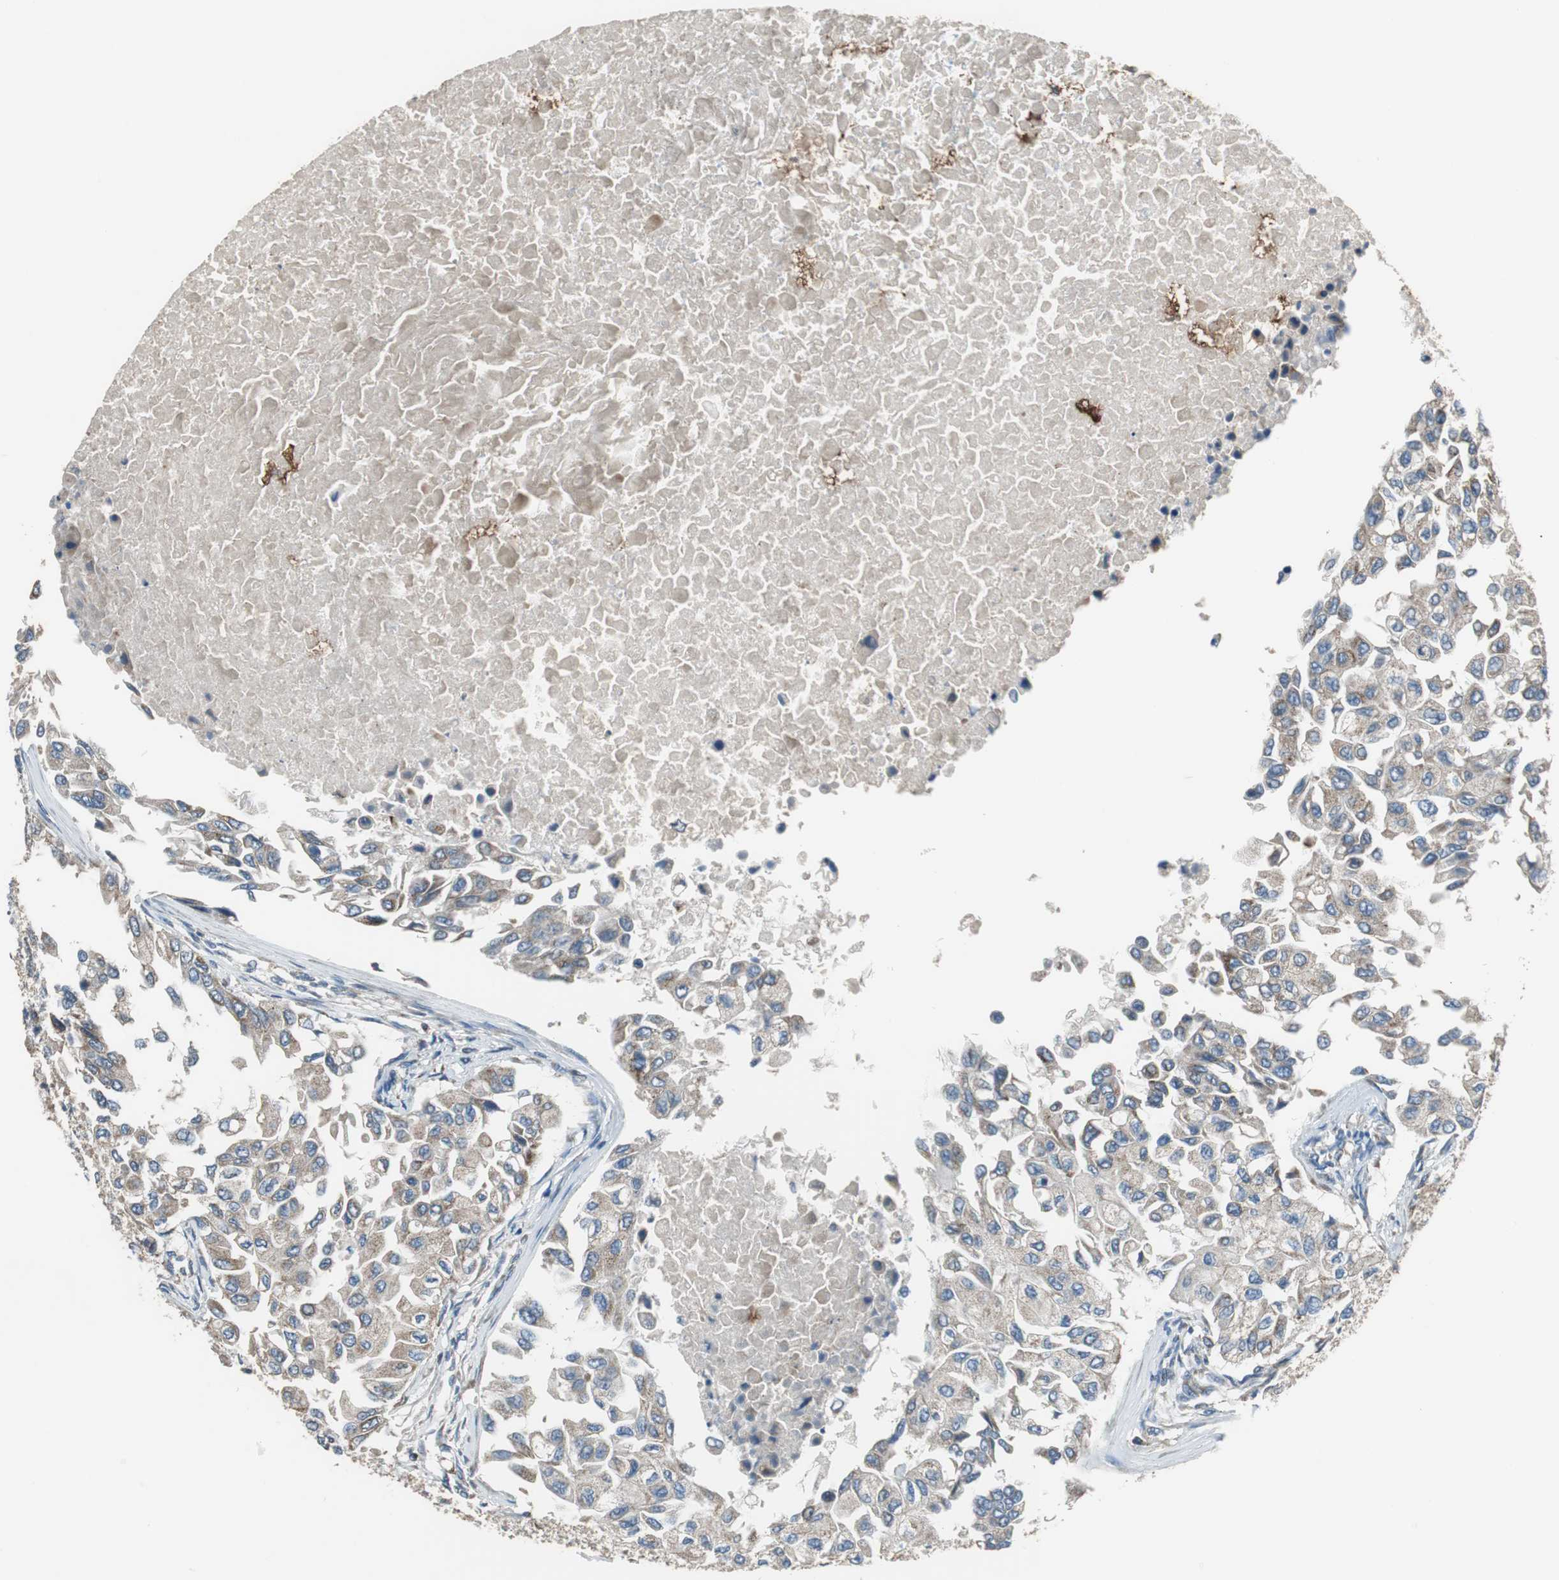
{"staining": {"intensity": "moderate", "quantity": ">75%", "location": "cytoplasmic/membranous"}, "tissue": "breast cancer", "cell_type": "Tumor cells", "image_type": "cancer", "snomed": [{"axis": "morphology", "description": "Normal tissue, NOS"}, {"axis": "morphology", "description": "Duct carcinoma"}, {"axis": "topography", "description": "Breast"}], "caption": "IHC of breast cancer (intraductal carcinoma) shows medium levels of moderate cytoplasmic/membranous expression in approximately >75% of tumor cells. (DAB IHC with brightfield microscopy, high magnification).", "gene": "PI4KB", "patient": {"sex": "female", "age": 49}}